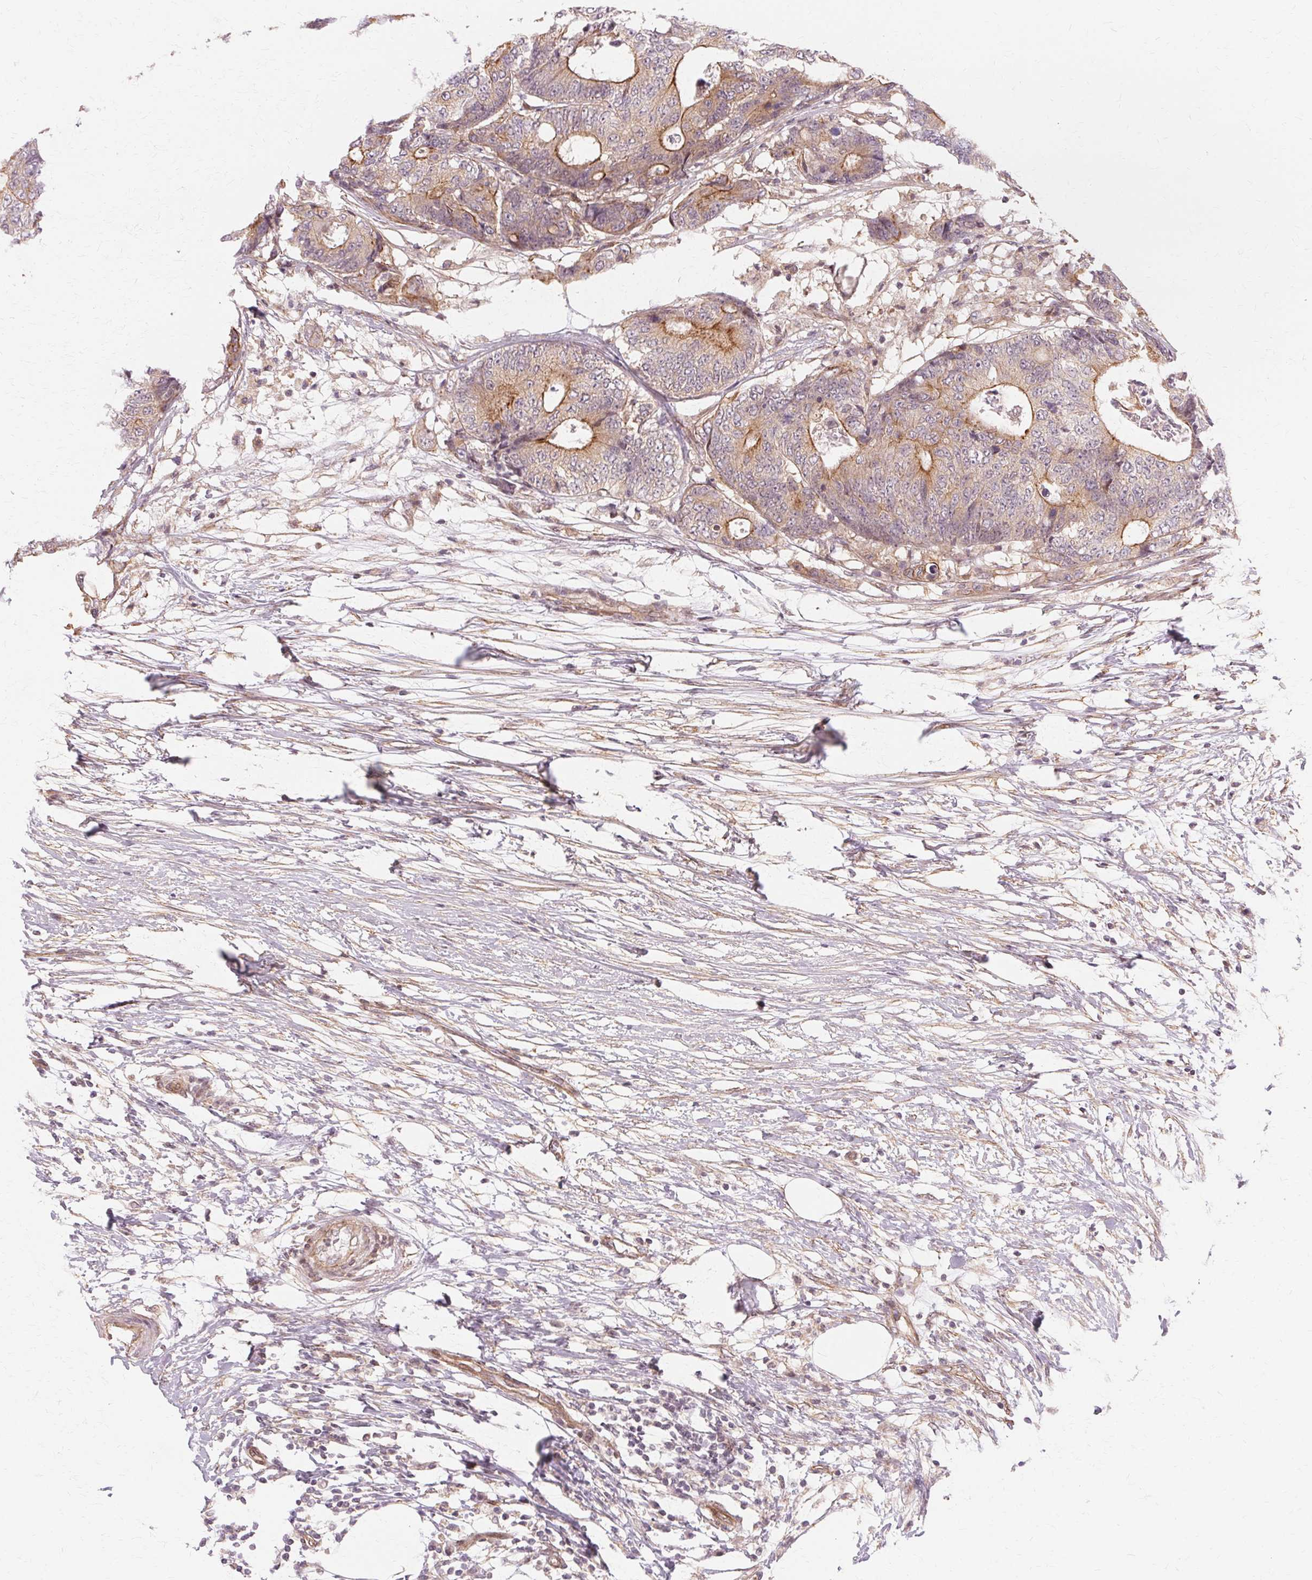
{"staining": {"intensity": "moderate", "quantity": "<25%", "location": "cytoplasmic/membranous"}, "tissue": "colorectal cancer", "cell_type": "Tumor cells", "image_type": "cancer", "snomed": [{"axis": "morphology", "description": "Adenocarcinoma, NOS"}, {"axis": "topography", "description": "Colon"}], "caption": "Immunohistochemical staining of colorectal cancer (adenocarcinoma) displays low levels of moderate cytoplasmic/membranous protein expression in approximately <25% of tumor cells.", "gene": "USP8", "patient": {"sex": "female", "age": 48}}